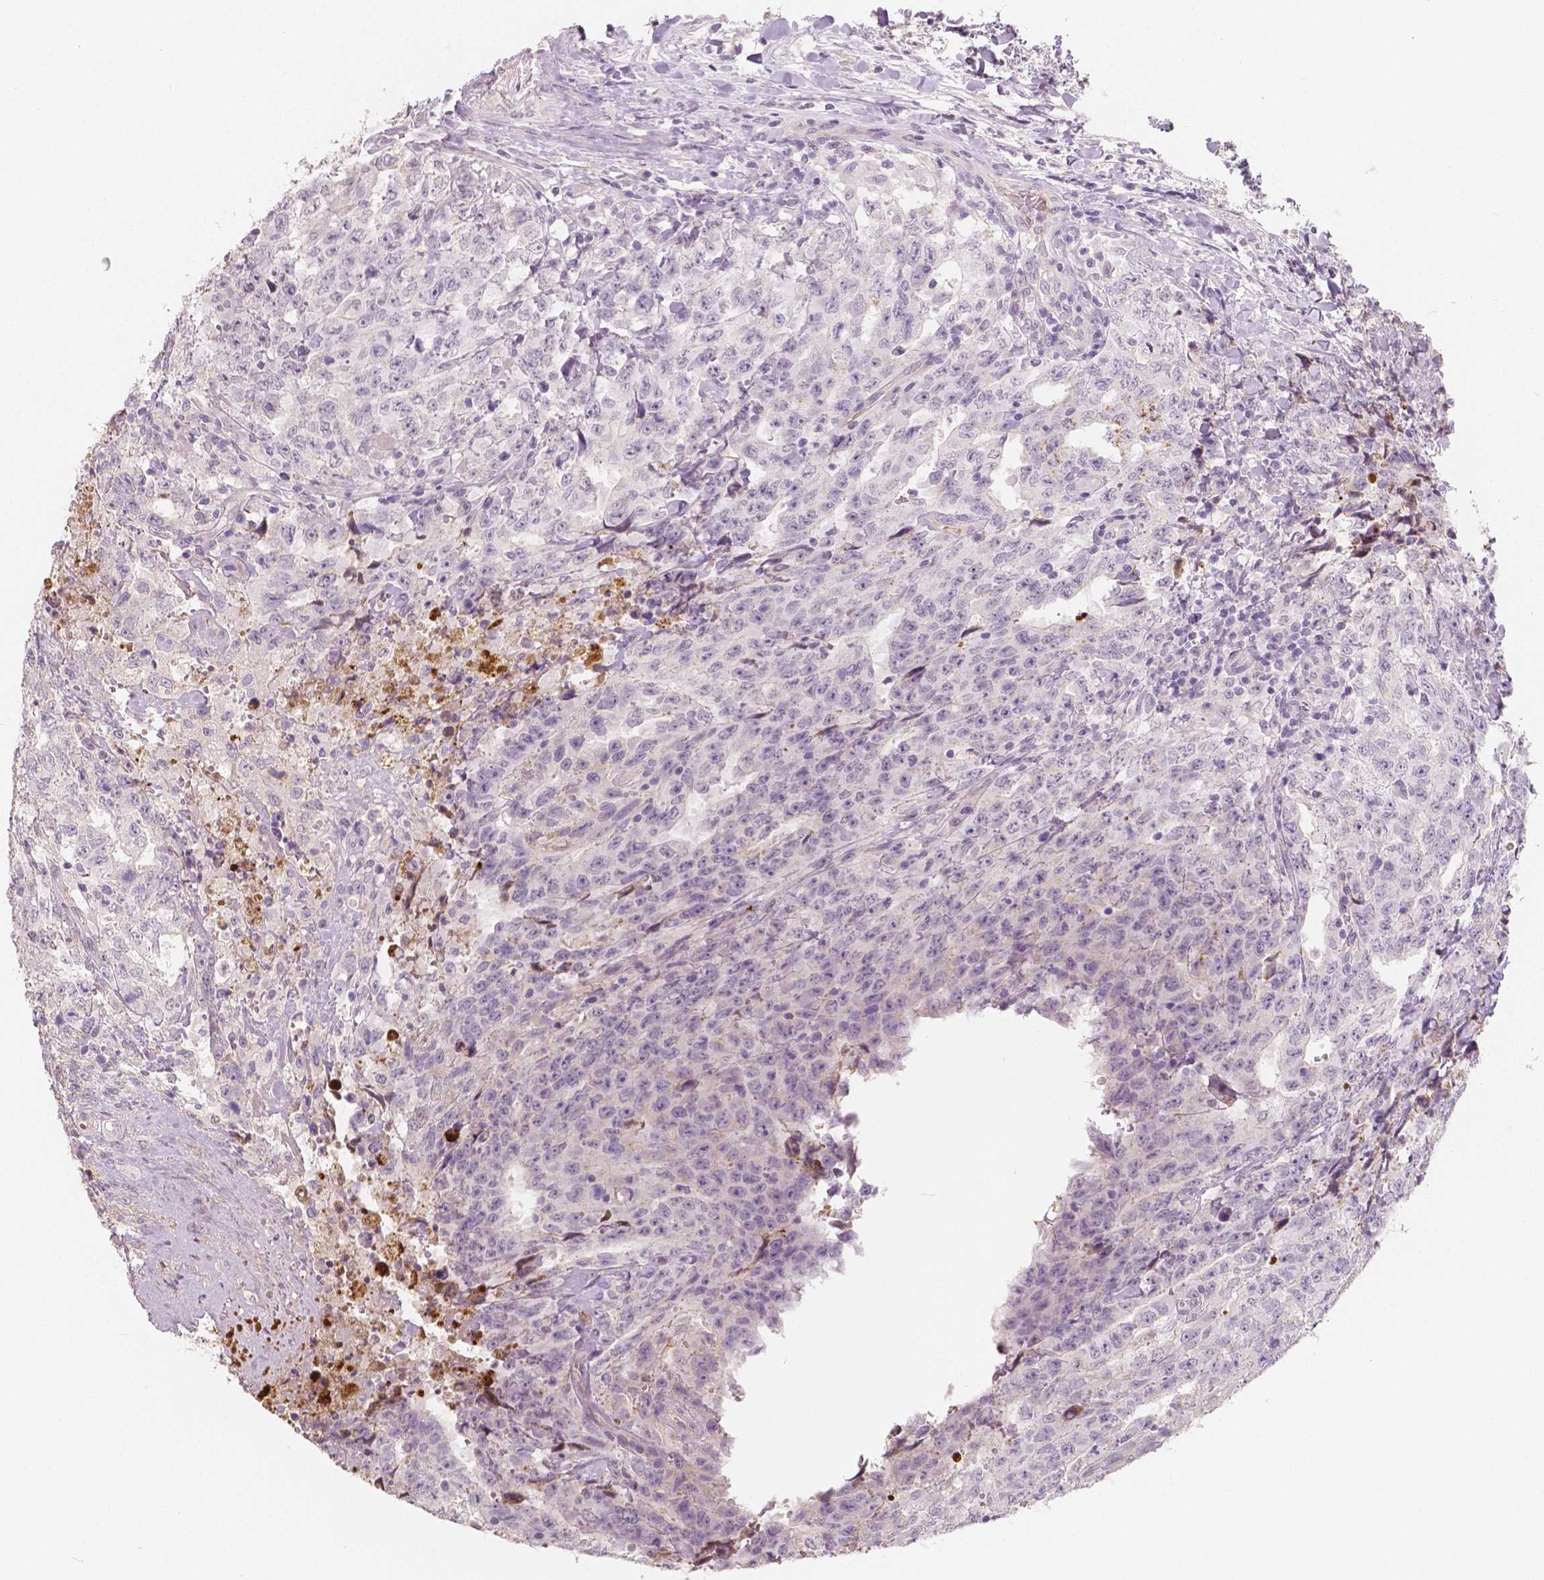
{"staining": {"intensity": "negative", "quantity": "none", "location": "none"}, "tissue": "testis cancer", "cell_type": "Tumor cells", "image_type": "cancer", "snomed": [{"axis": "morphology", "description": "Carcinoma, Embryonal, NOS"}, {"axis": "topography", "description": "Testis"}], "caption": "Testis cancer (embryonal carcinoma) was stained to show a protein in brown. There is no significant expression in tumor cells. (Stains: DAB (3,3'-diaminobenzidine) immunohistochemistry (IHC) with hematoxylin counter stain, Microscopy: brightfield microscopy at high magnification).", "gene": "APOA4", "patient": {"sex": "male", "age": 24}}